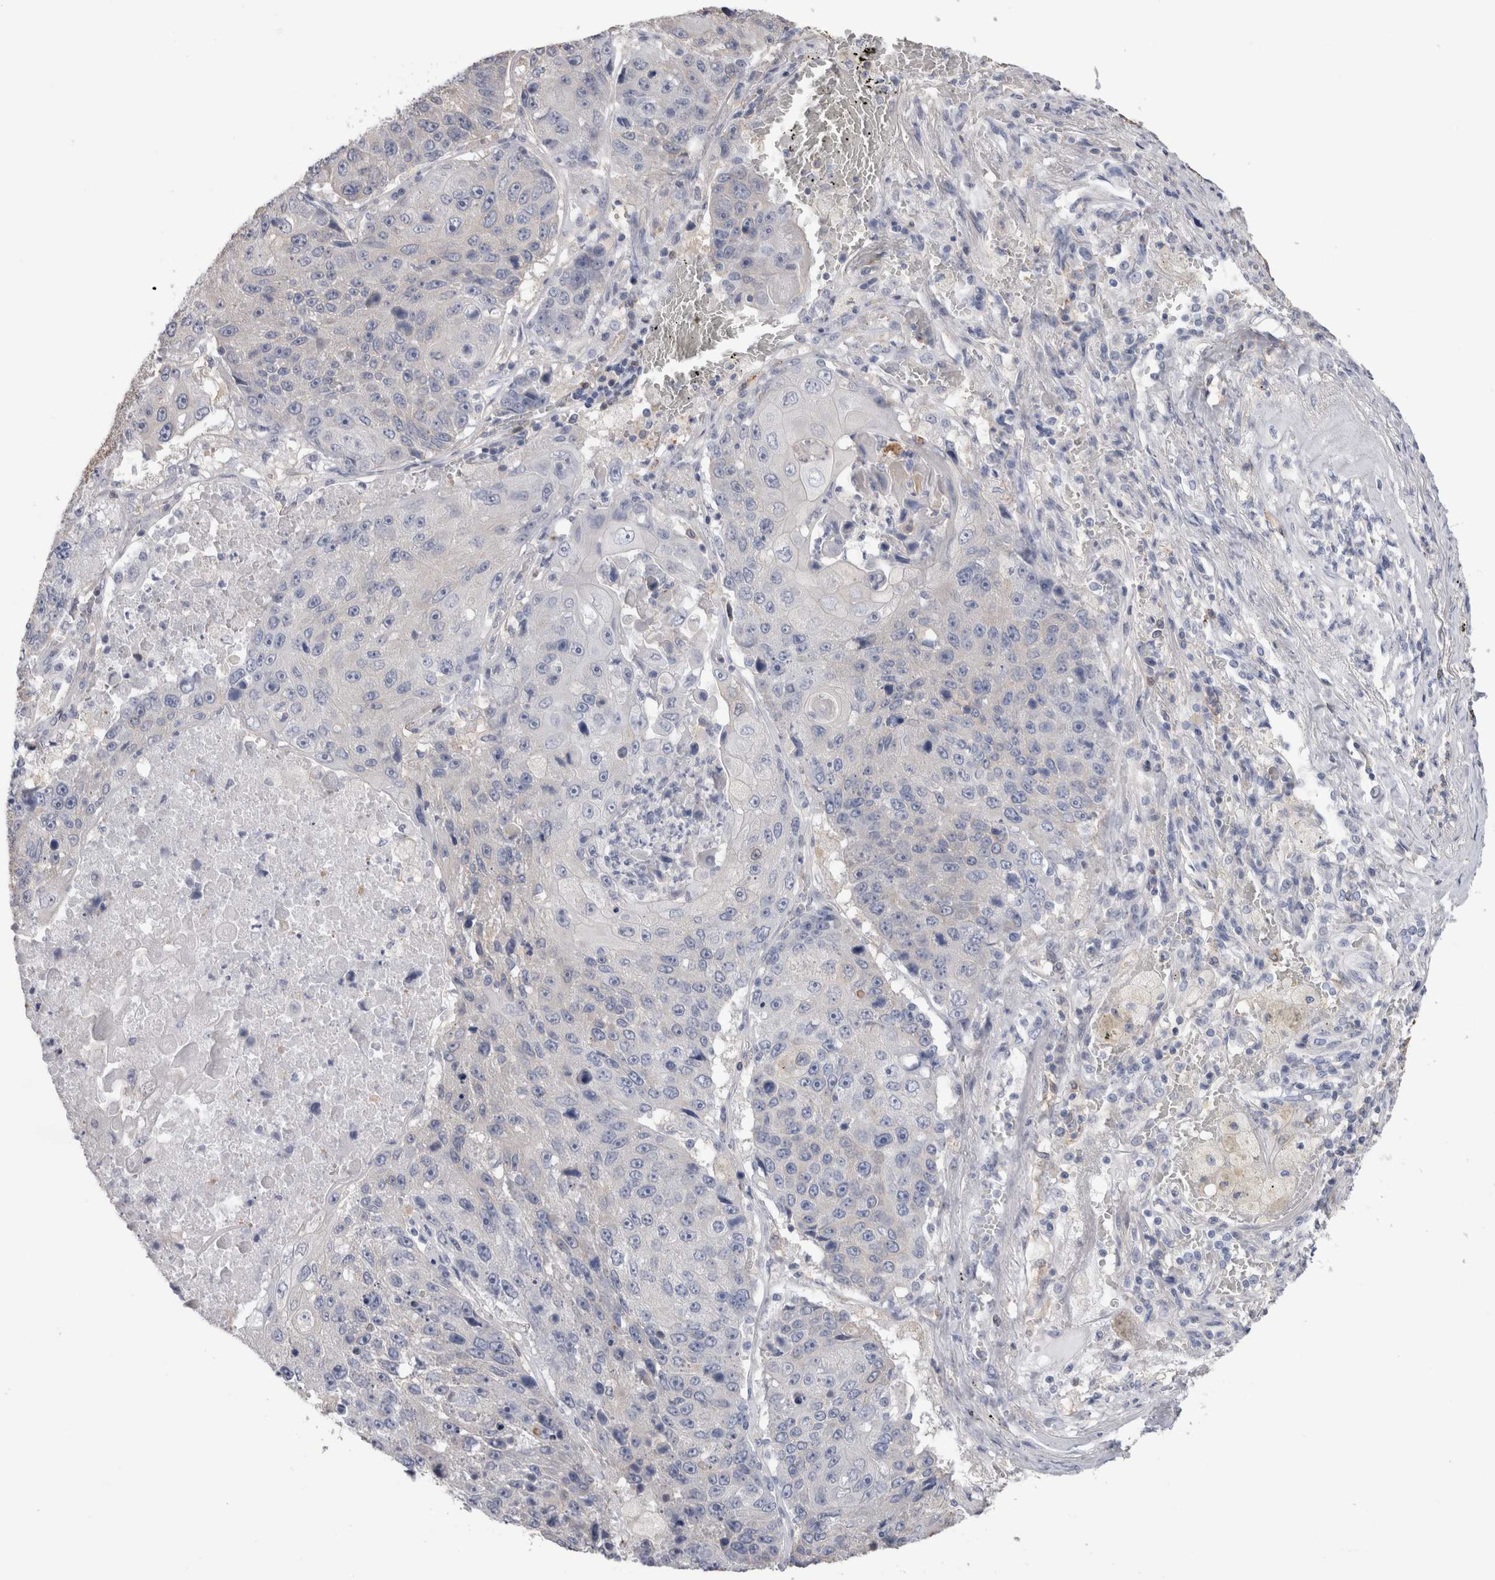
{"staining": {"intensity": "negative", "quantity": "none", "location": "none"}, "tissue": "lung cancer", "cell_type": "Tumor cells", "image_type": "cancer", "snomed": [{"axis": "morphology", "description": "Squamous cell carcinoma, NOS"}, {"axis": "topography", "description": "Lung"}], "caption": "A high-resolution image shows immunohistochemistry (IHC) staining of lung cancer, which shows no significant expression in tumor cells.", "gene": "SCRN1", "patient": {"sex": "male", "age": 61}}